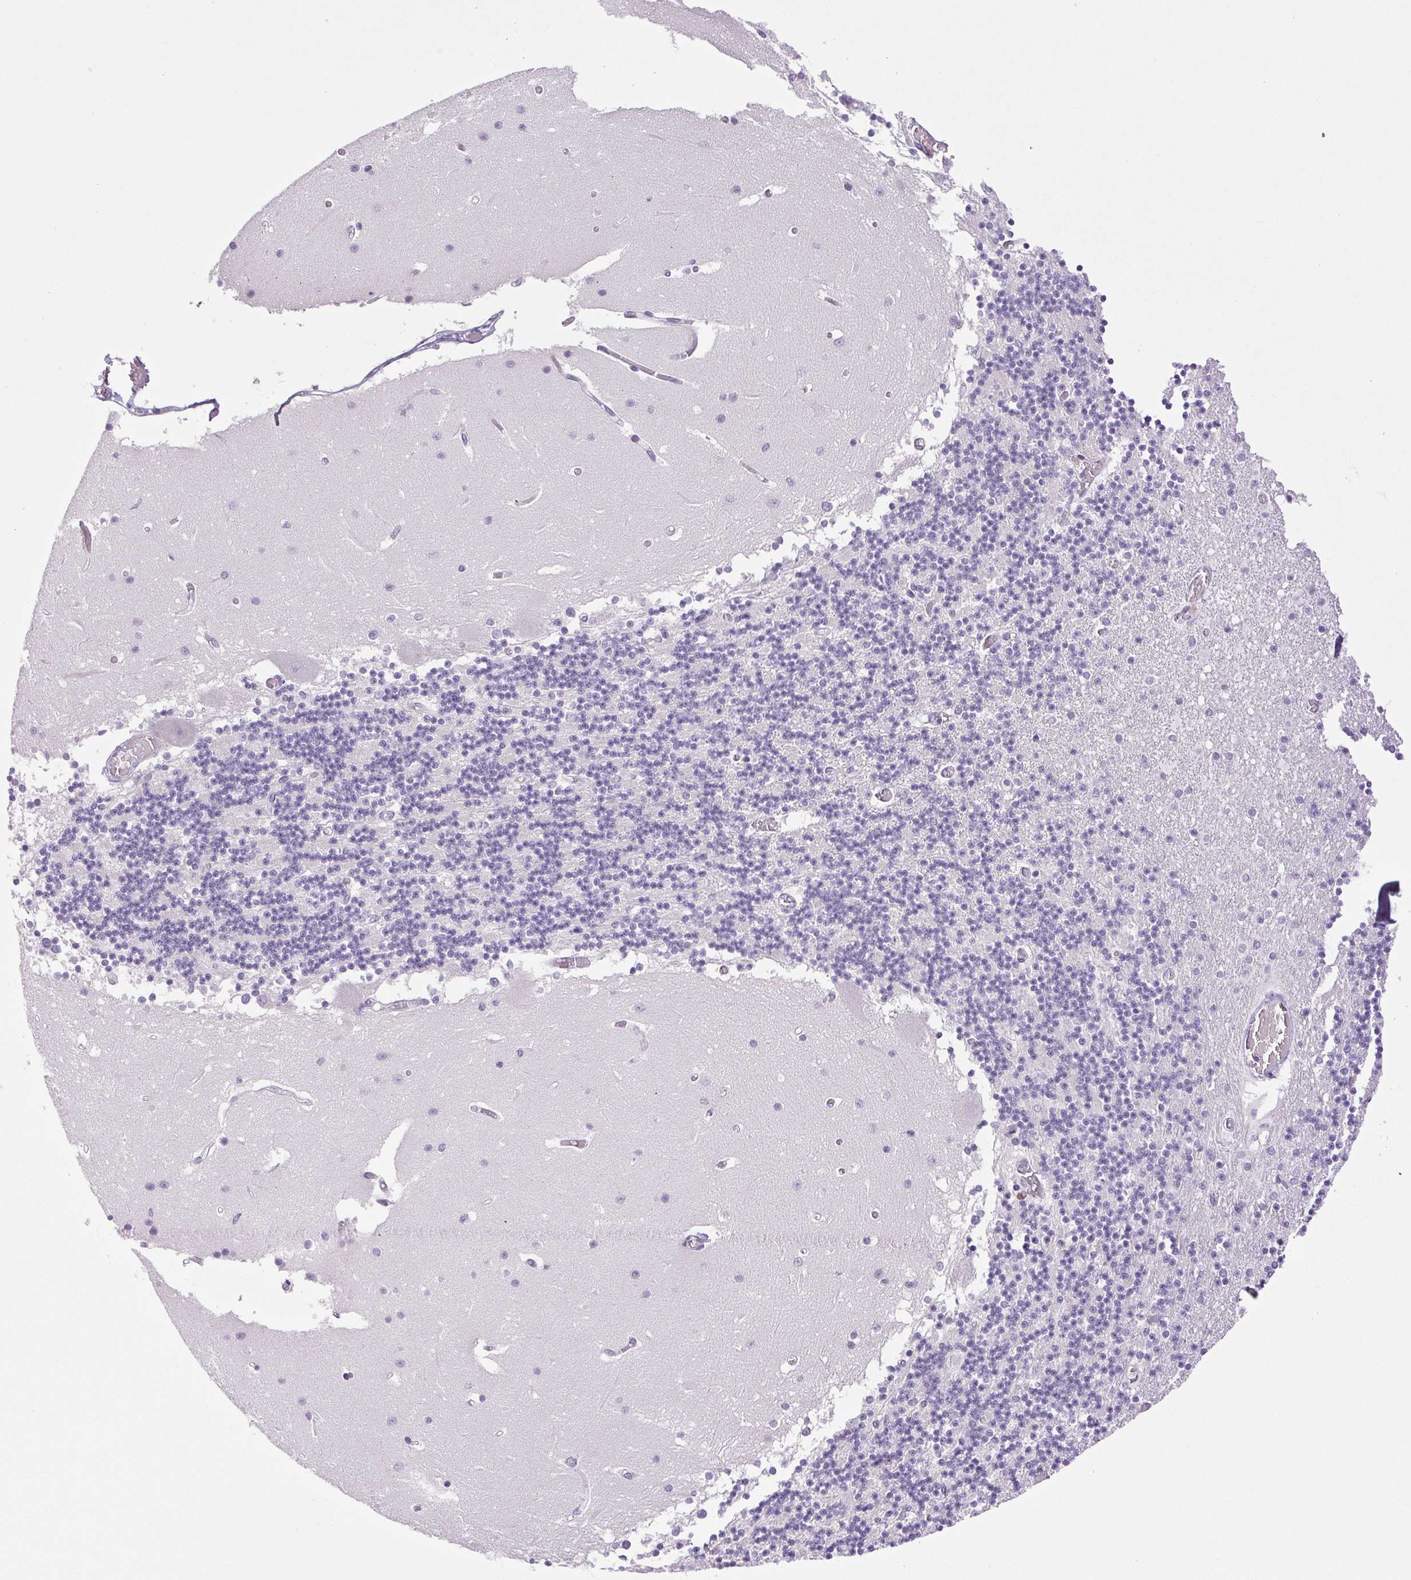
{"staining": {"intensity": "negative", "quantity": "none", "location": "none"}, "tissue": "cerebellum", "cell_type": "Cells in granular layer", "image_type": "normal", "snomed": [{"axis": "morphology", "description": "Normal tissue, NOS"}, {"axis": "topography", "description": "Cerebellum"}], "caption": "Immunohistochemistry (IHC) histopathology image of benign cerebellum: cerebellum stained with DAB shows no significant protein positivity in cells in granular layer.", "gene": "PAPPA2", "patient": {"sex": "female", "age": 28}}